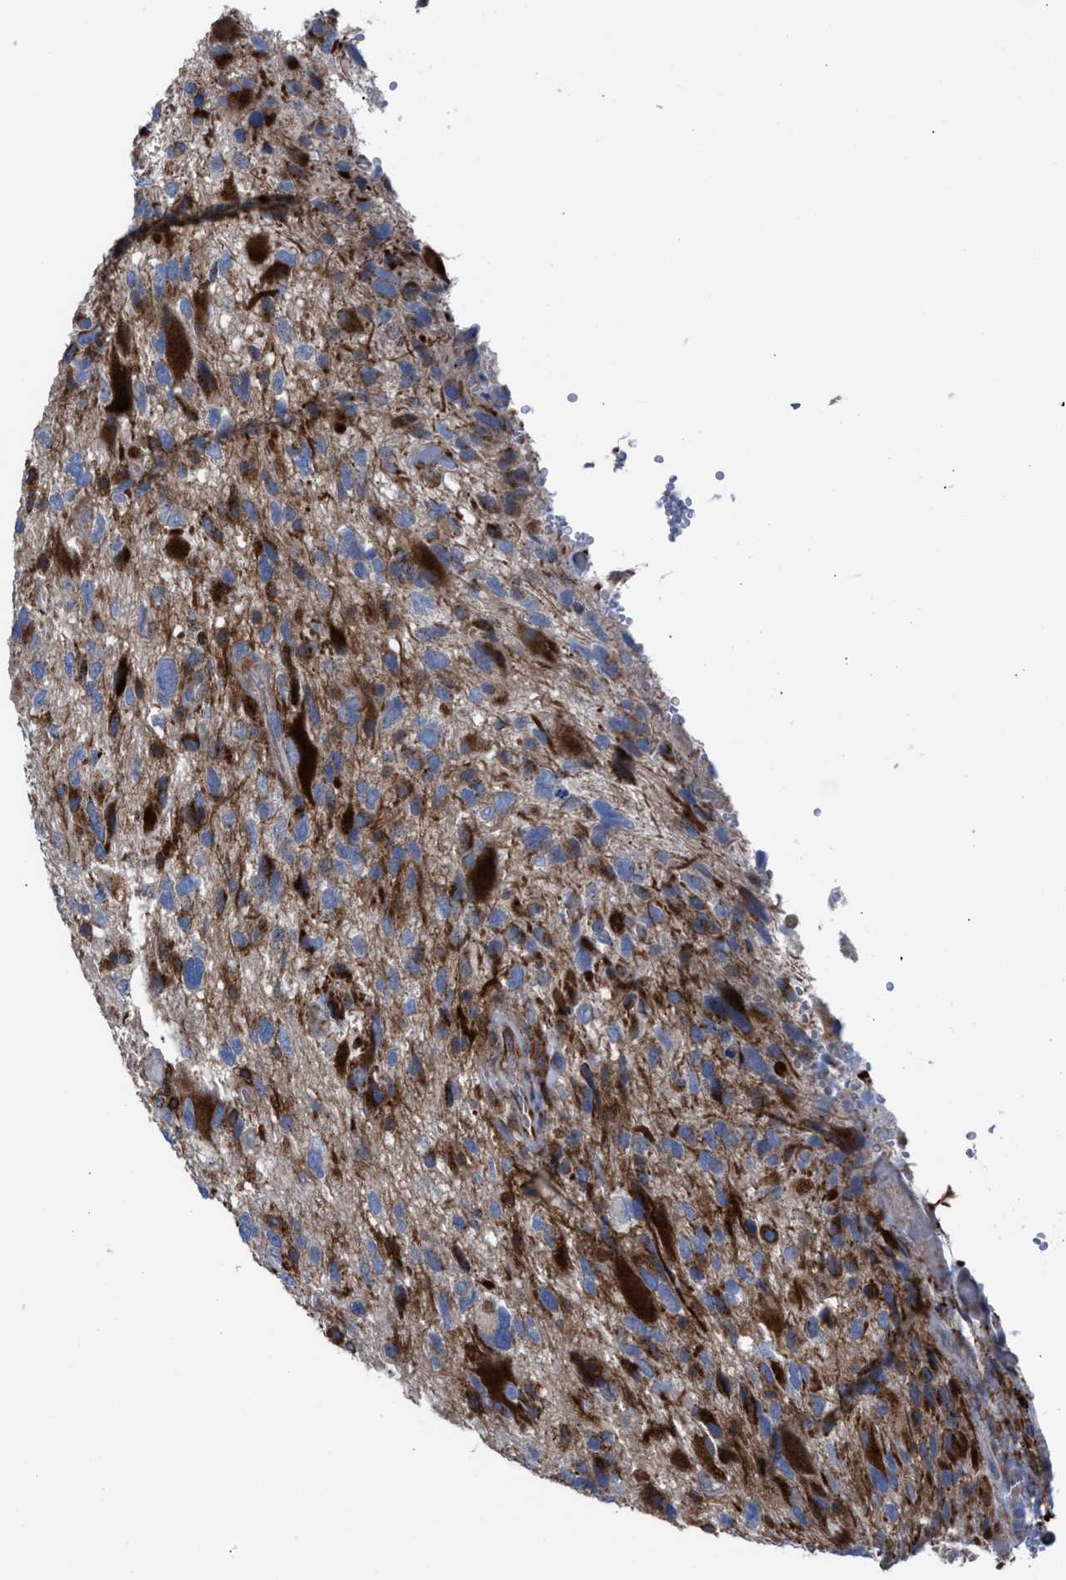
{"staining": {"intensity": "strong", "quantity": "<25%", "location": "cytoplasmic/membranous"}, "tissue": "glioma", "cell_type": "Tumor cells", "image_type": "cancer", "snomed": [{"axis": "morphology", "description": "Glioma, malignant, High grade"}, {"axis": "topography", "description": "Brain"}], "caption": "This photomicrograph displays immunohistochemistry staining of malignant high-grade glioma, with medium strong cytoplasmic/membranous staining in about <25% of tumor cells.", "gene": "SLC47A1", "patient": {"sex": "male", "age": 33}}